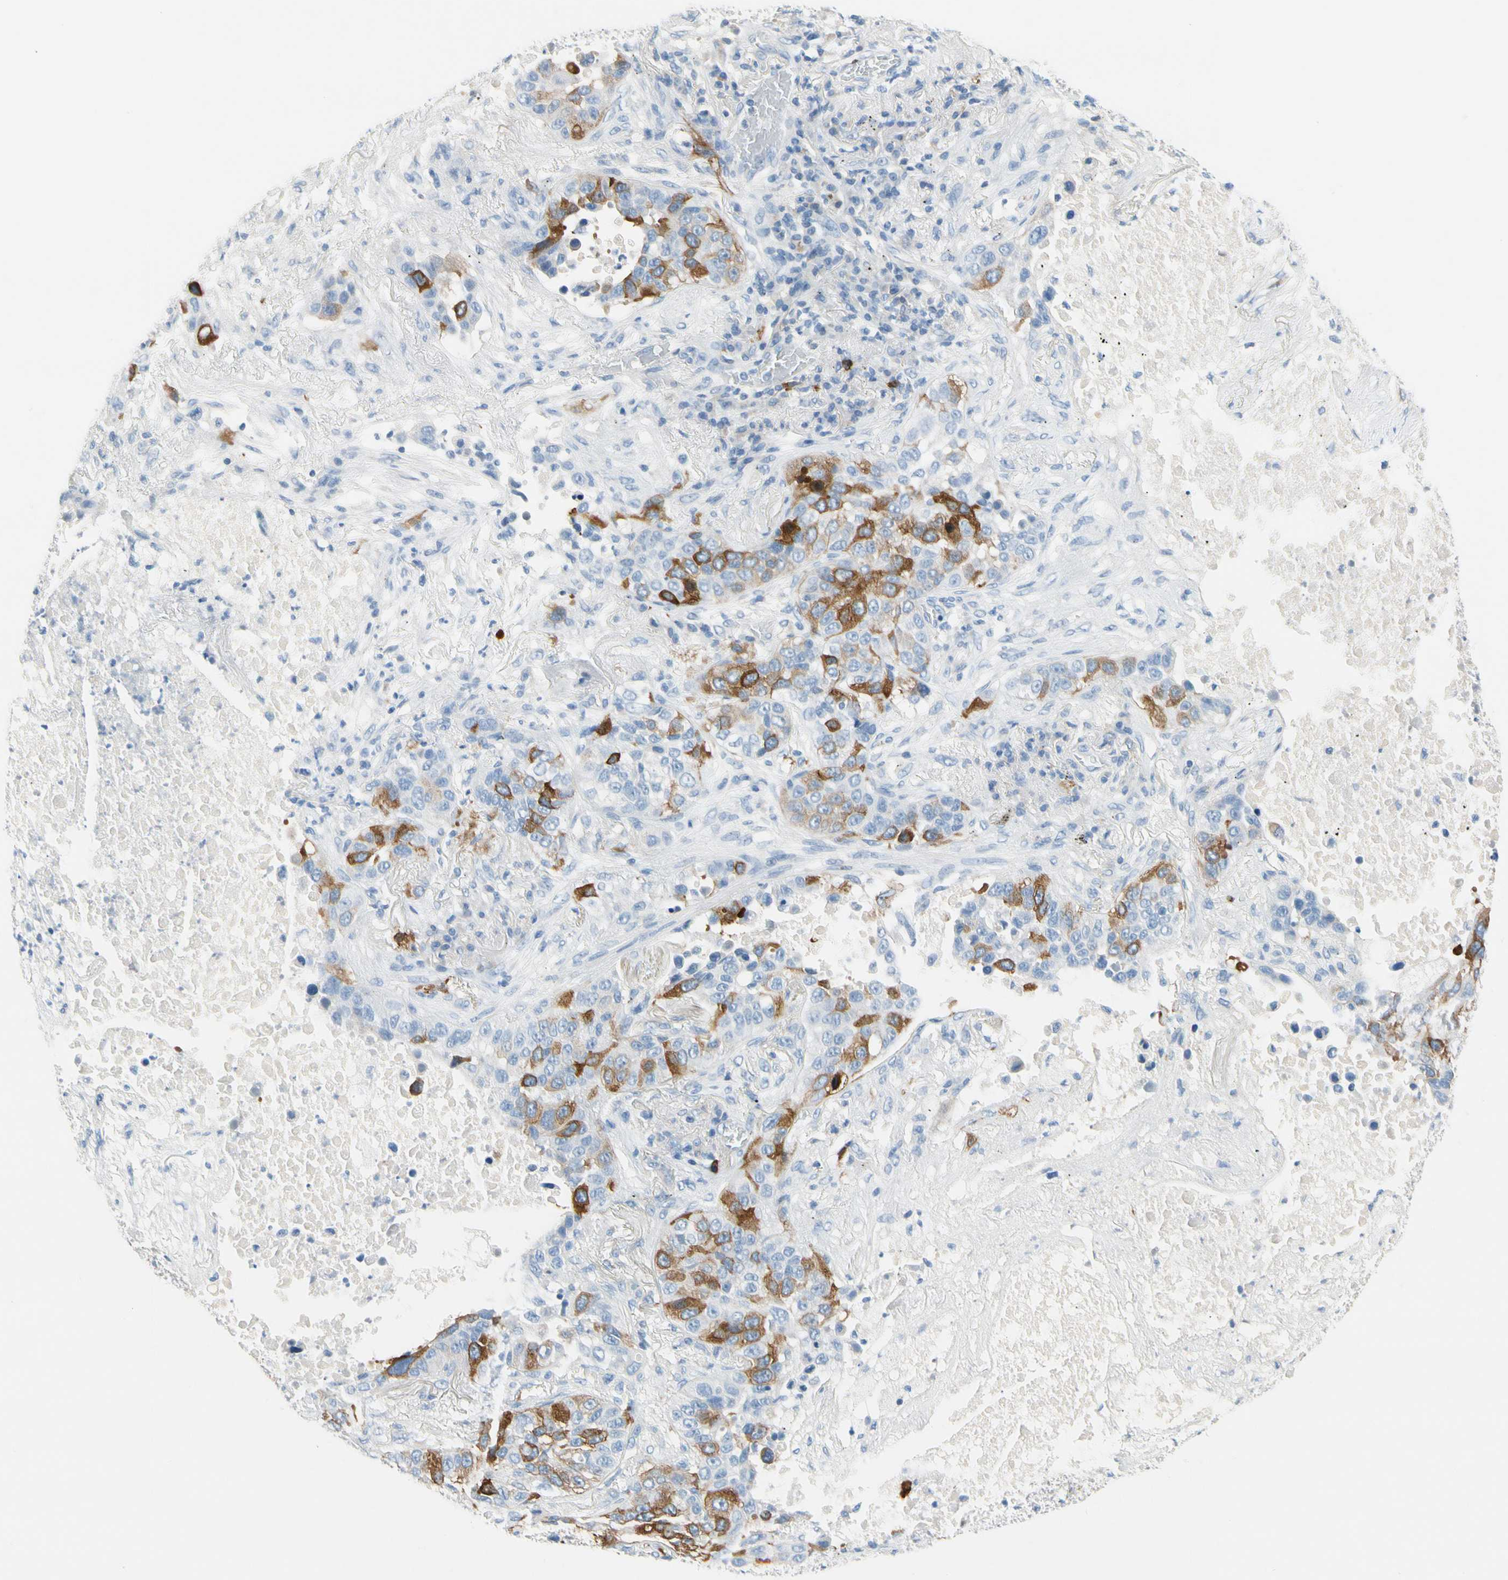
{"staining": {"intensity": "moderate", "quantity": "25%-75%", "location": "cytoplasmic/membranous"}, "tissue": "lung cancer", "cell_type": "Tumor cells", "image_type": "cancer", "snomed": [{"axis": "morphology", "description": "Squamous cell carcinoma, NOS"}, {"axis": "topography", "description": "Lung"}], "caption": "High-magnification brightfield microscopy of squamous cell carcinoma (lung) stained with DAB (brown) and counterstained with hematoxylin (blue). tumor cells exhibit moderate cytoplasmic/membranous staining is identified in about25%-75% of cells. (DAB = brown stain, brightfield microscopy at high magnification).", "gene": "TACC3", "patient": {"sex": "male", "age": 57}}